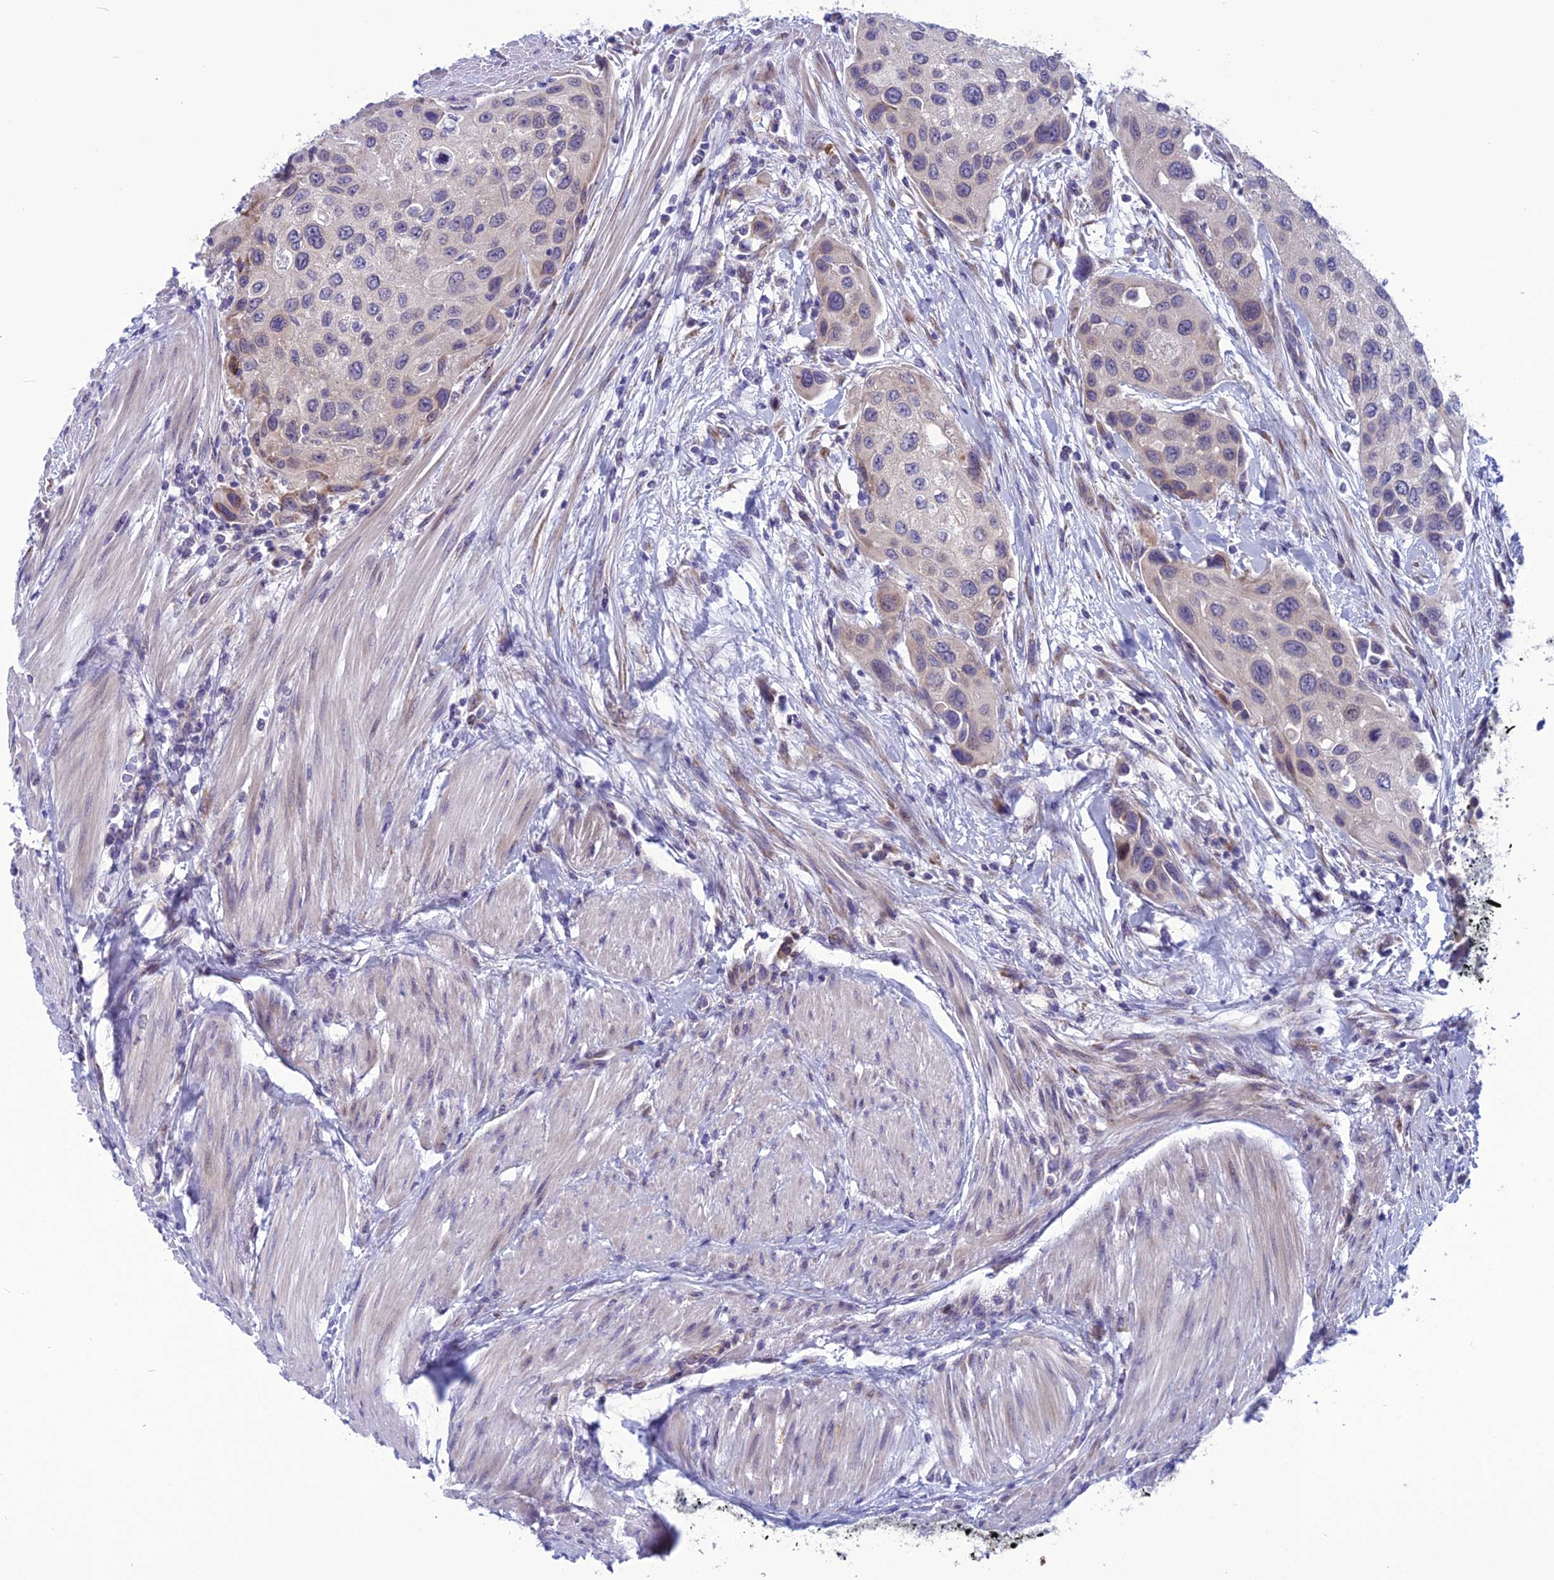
{"staining": {"intensity": "negative", "quantity": "none", "location": "none"}, "tissue": "urothelial cancer", "cell_type": "Tumor cells", "image_type": "cancer", "snomed": [{"axis": "morphology", "description": "Normal tissue, NOS"}, {"axis": "morphology", "description": "Urothelial carcinoma, High grade"}, {"axis": "topography", "description": "Vascular tissue"}, {"axis": "topography", "description": "Urinary bladder"}], "caption": "Tumor cells are negative for brown protein staining in urothelial cancer.", "gene": "PSMF1", "patient": {"sex": "female", "age": 56}}